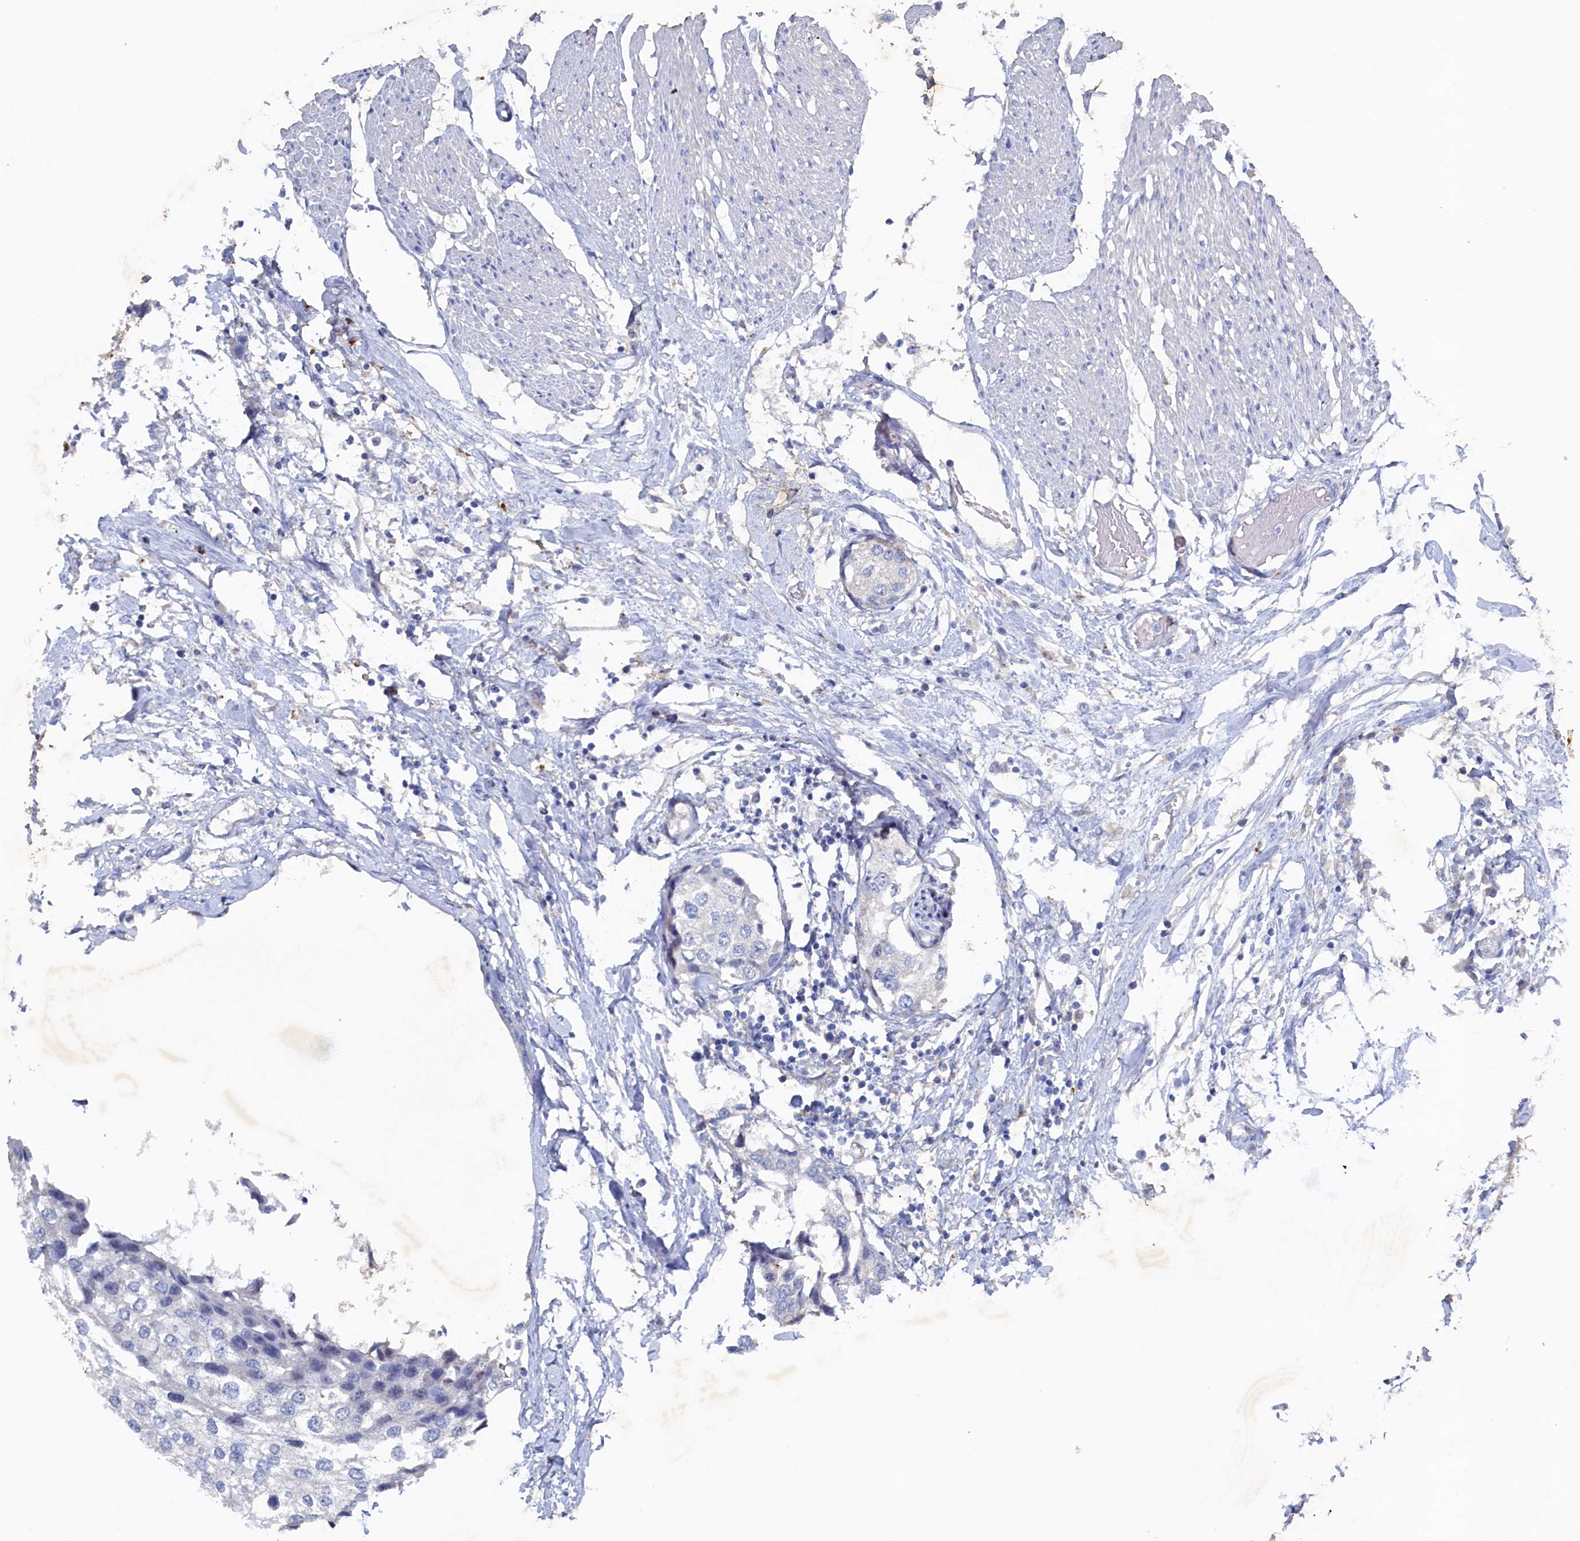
{"staining": {"intensity": "negative", "quantity": "none", "location": "none"}, "tissue": "urothelial cancer", "cell_type": "Tumor cells", "image_type": "cancer", "snomed": [{"axis": "morphology", "description": "Urothelial carcinoma, High grade"}, {"axis": "topography", "description": "Urinary bladder"}], "caption": "The image reveals no staining of tumor cells in urothelial cancer.", "gene": "CBLIF", "patient": {"sex": "male", "age": 64}}